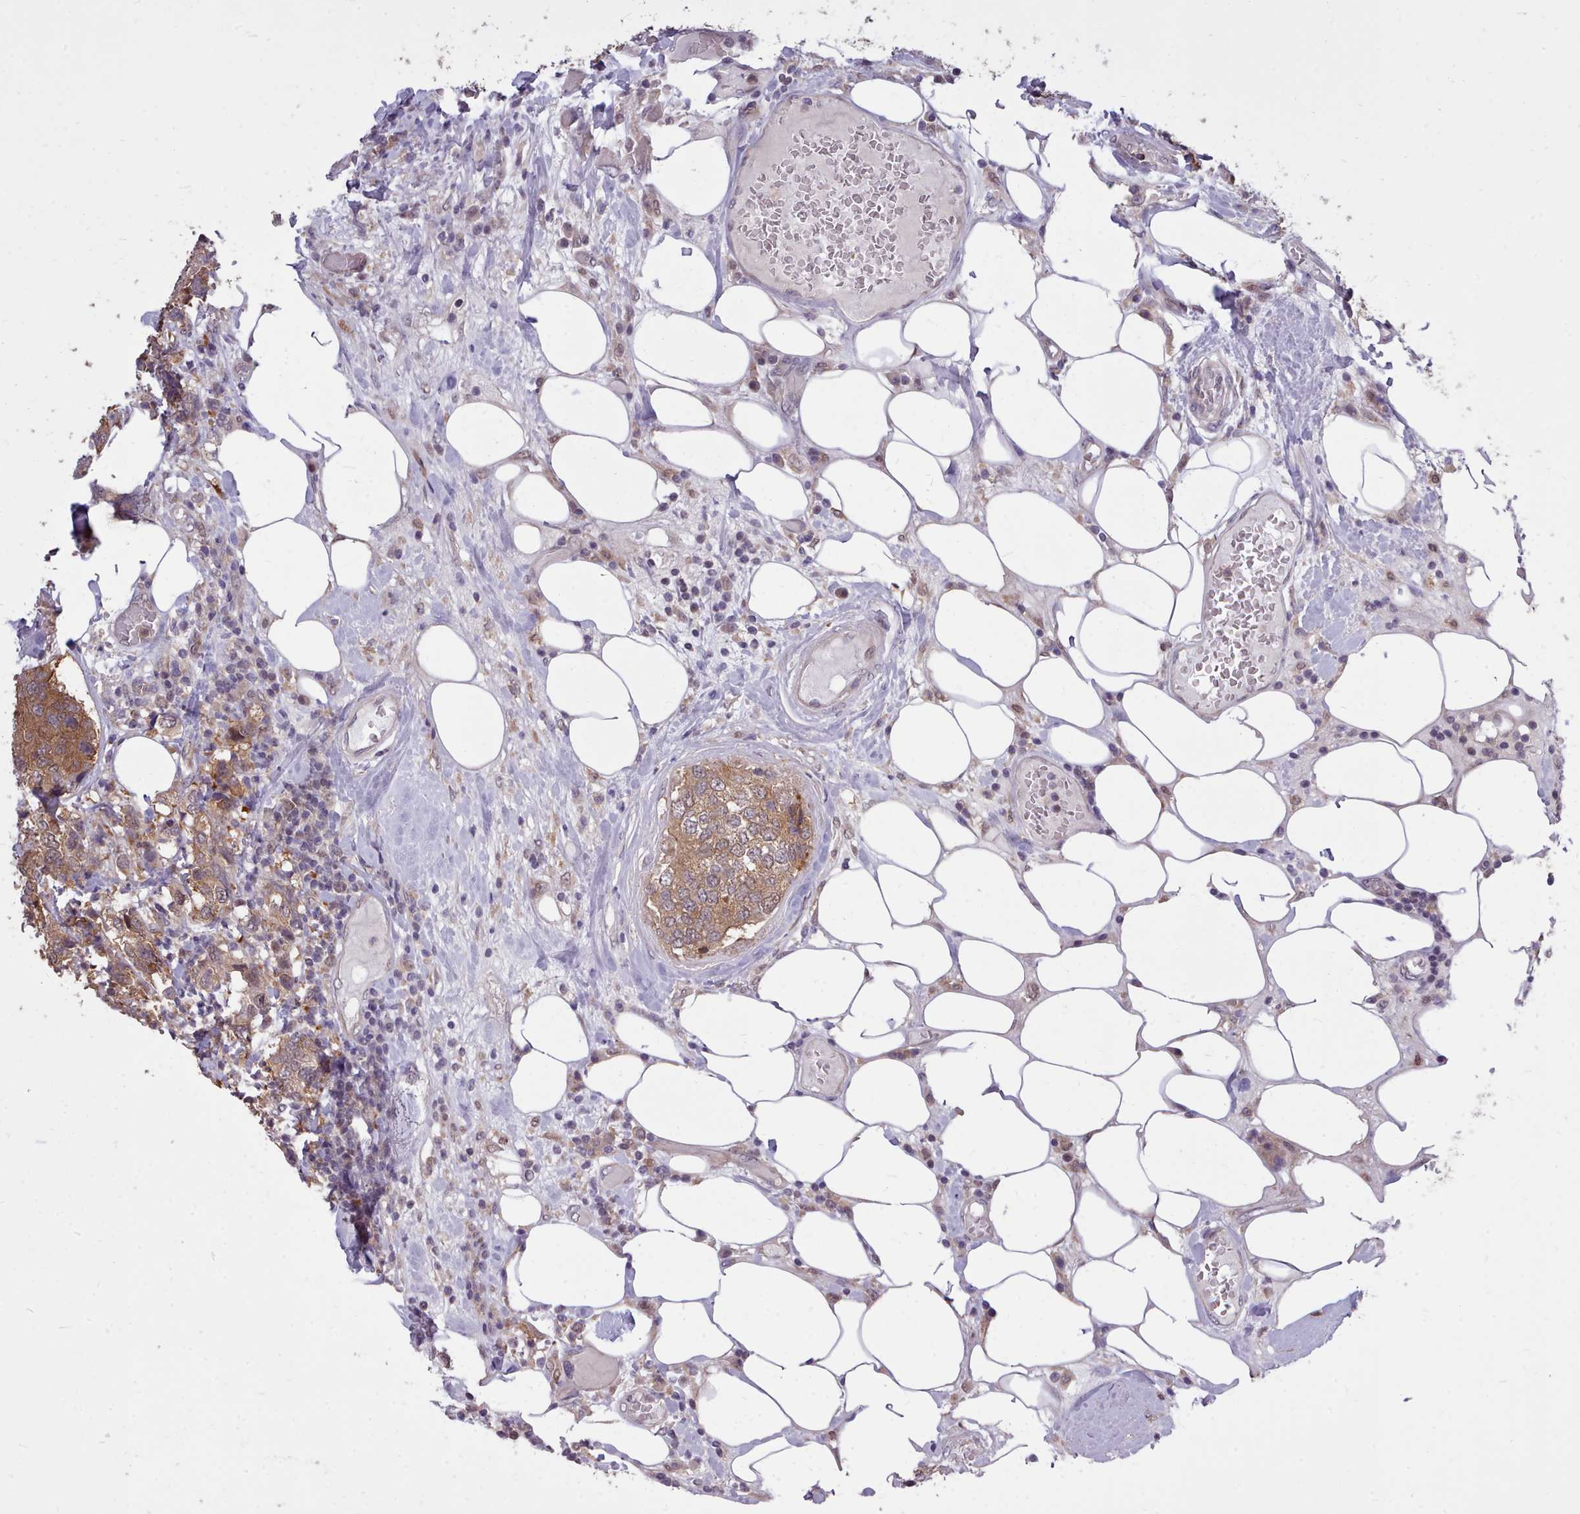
{"staining": {"intensity": "moderate", "quantity": ">75%", "location": "cytoplasmic/membranous"}, "tissue": "breast cancer", "cell_type": "Tumor cells", "image_type": "cancer", "snomed": [{"axis": "morphology", "description": "Lobular carcinoma"}, {"axis": "topography", "description": "Breast"}], "caption": "Breast cancer was stained to show a protein in brown. There is medium levels of moderate cytoplasmic/membranous positivity in approximately >75% of tumor cells.", "gene": "AHCY", "patient": {"sex": "female", "age": 59}}